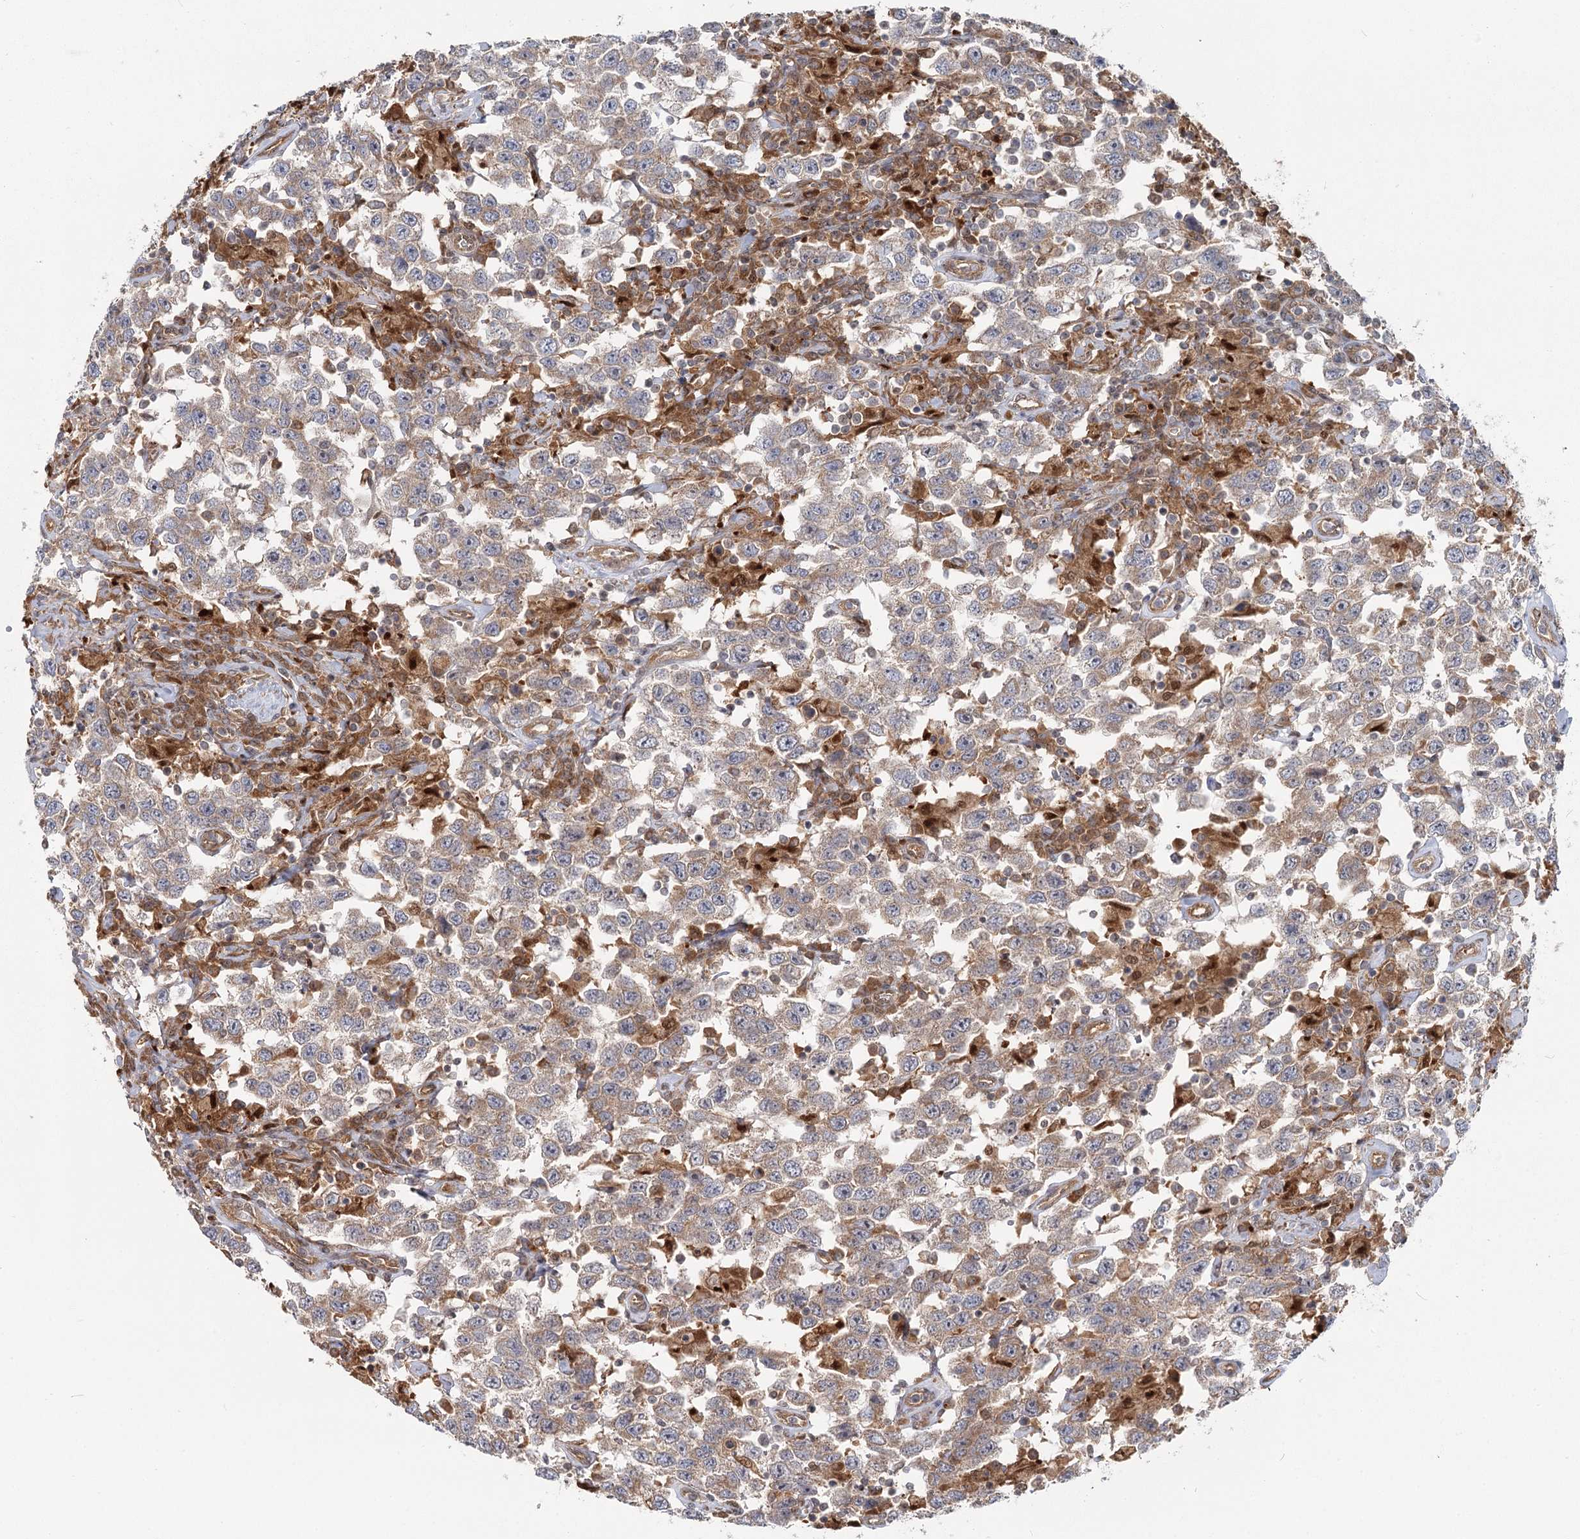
{"staining": {"intensity": "weak", "quantity": ">75%", "location": "cytoplasmic/membranous"}, "tissue": "testis cancer", "cell_type": "Tumor cells", "image_type": "cancer", "snomed": [{"axis": "morphology", "description": "Seminoma, NOS"}, {"axis": "topography", "description": "Testis"}], "caption": "Tumor cells show low levels of weak cytoplasmic/membranous positivity in about >75% of cells in seminoma (testis). (DAB IHC with brightfield microscopy, high magnification).", "gene": "THNSL1", "patient": {"sex": "male", "age": 41}}